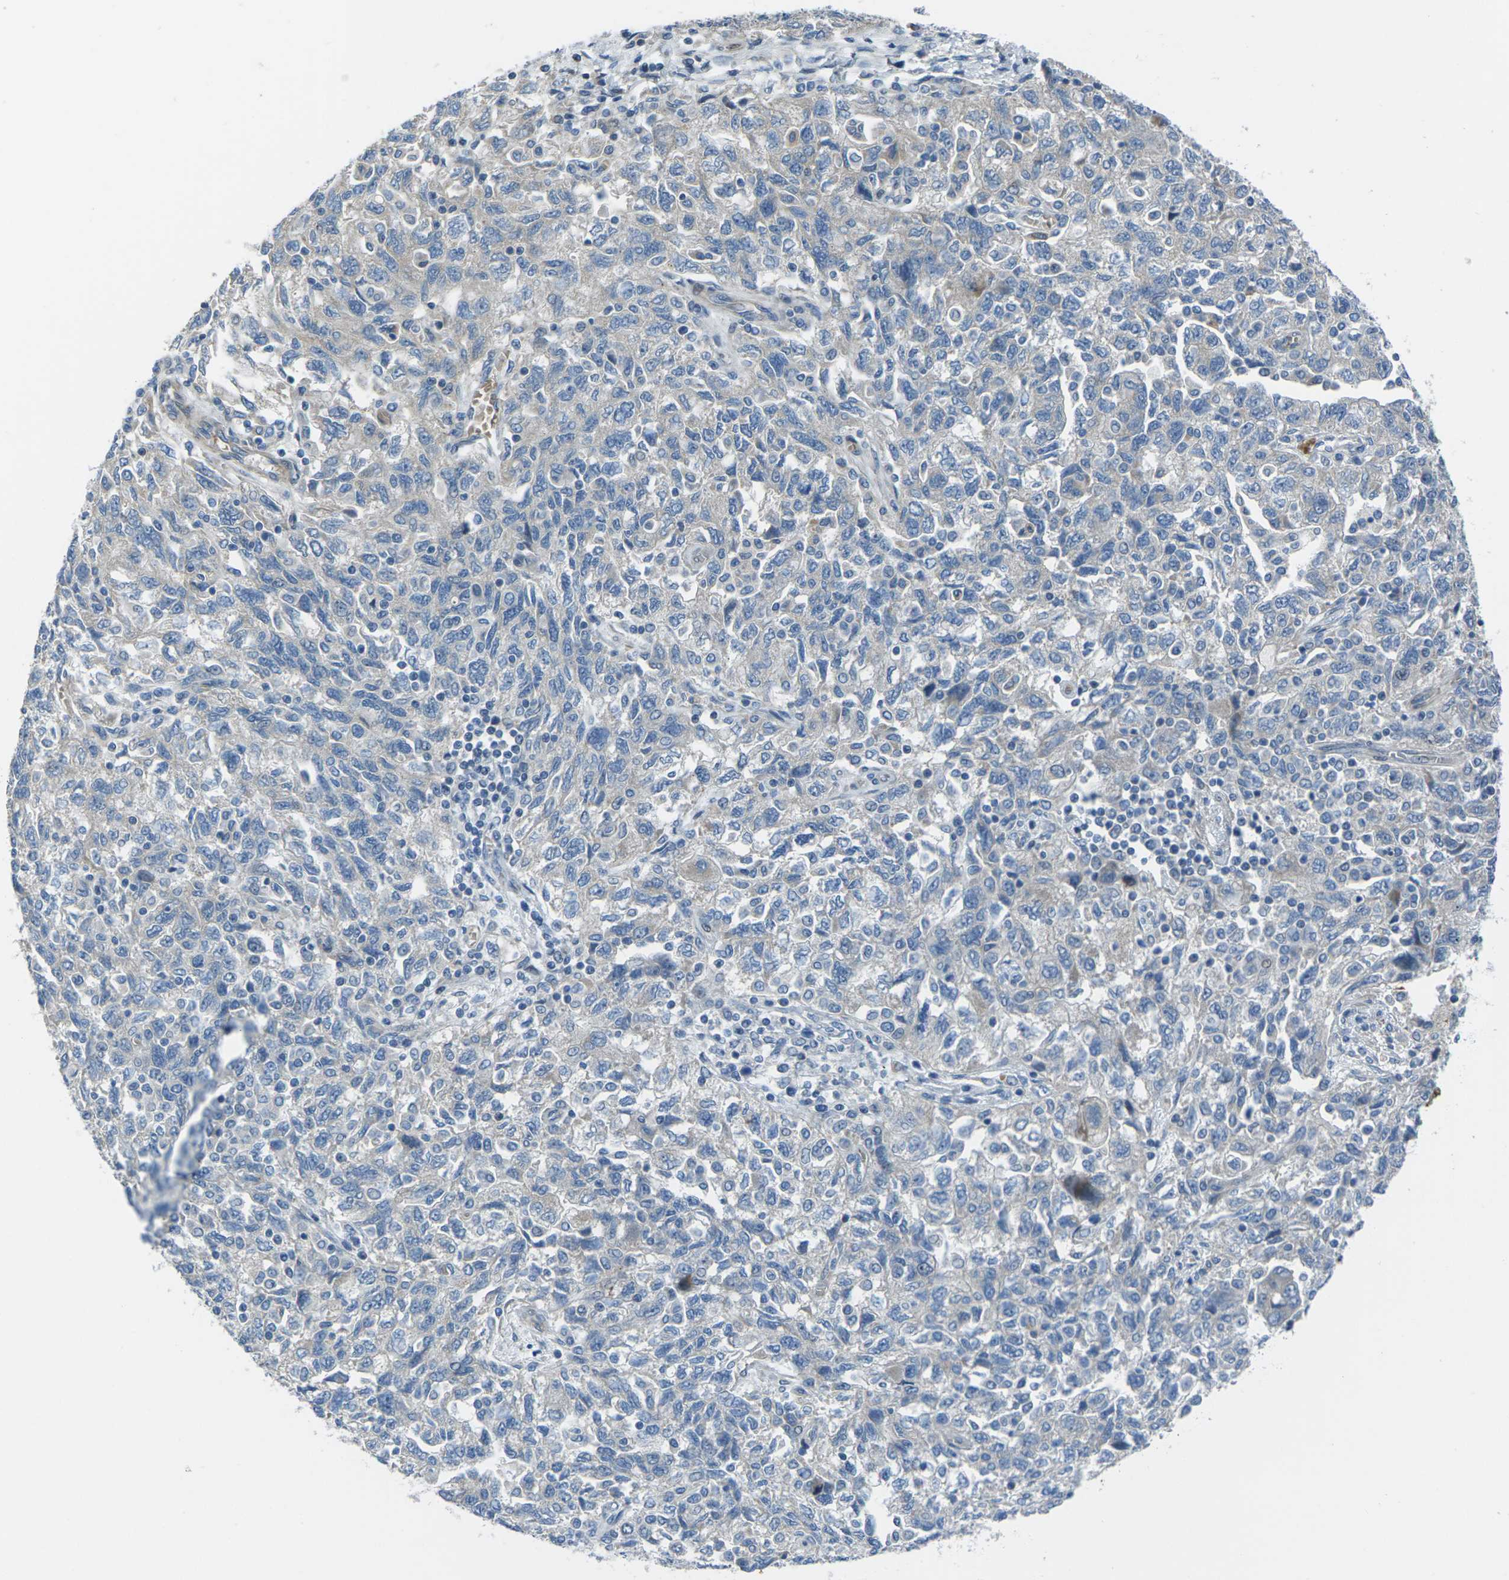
{"staining": {"intensity": "negative", "quantity": "none", "location": "none"}, "tissue": "ovarian cancer", "cell_type": "Tumor cells", "image_type": "cancer", "snomed": [{"axis": "morphology", "description": "Carcinoma, NOS"}, {"axis": "morphology", "description": "Cystadenocarcinoma, serous, NOS"}, {"axis": "topography", "description": "Ovary"}], "caption": "Tumor cells are negative for brown protein staining in ovarian cancer. Brightfield microscopy of immunohistochemistry (IHC) stained with DAB (brown) and hematoxylin (blue), captured at high magnification.", "gene": "EDNRA", "patient": {"sex": "female", "age": 69}}